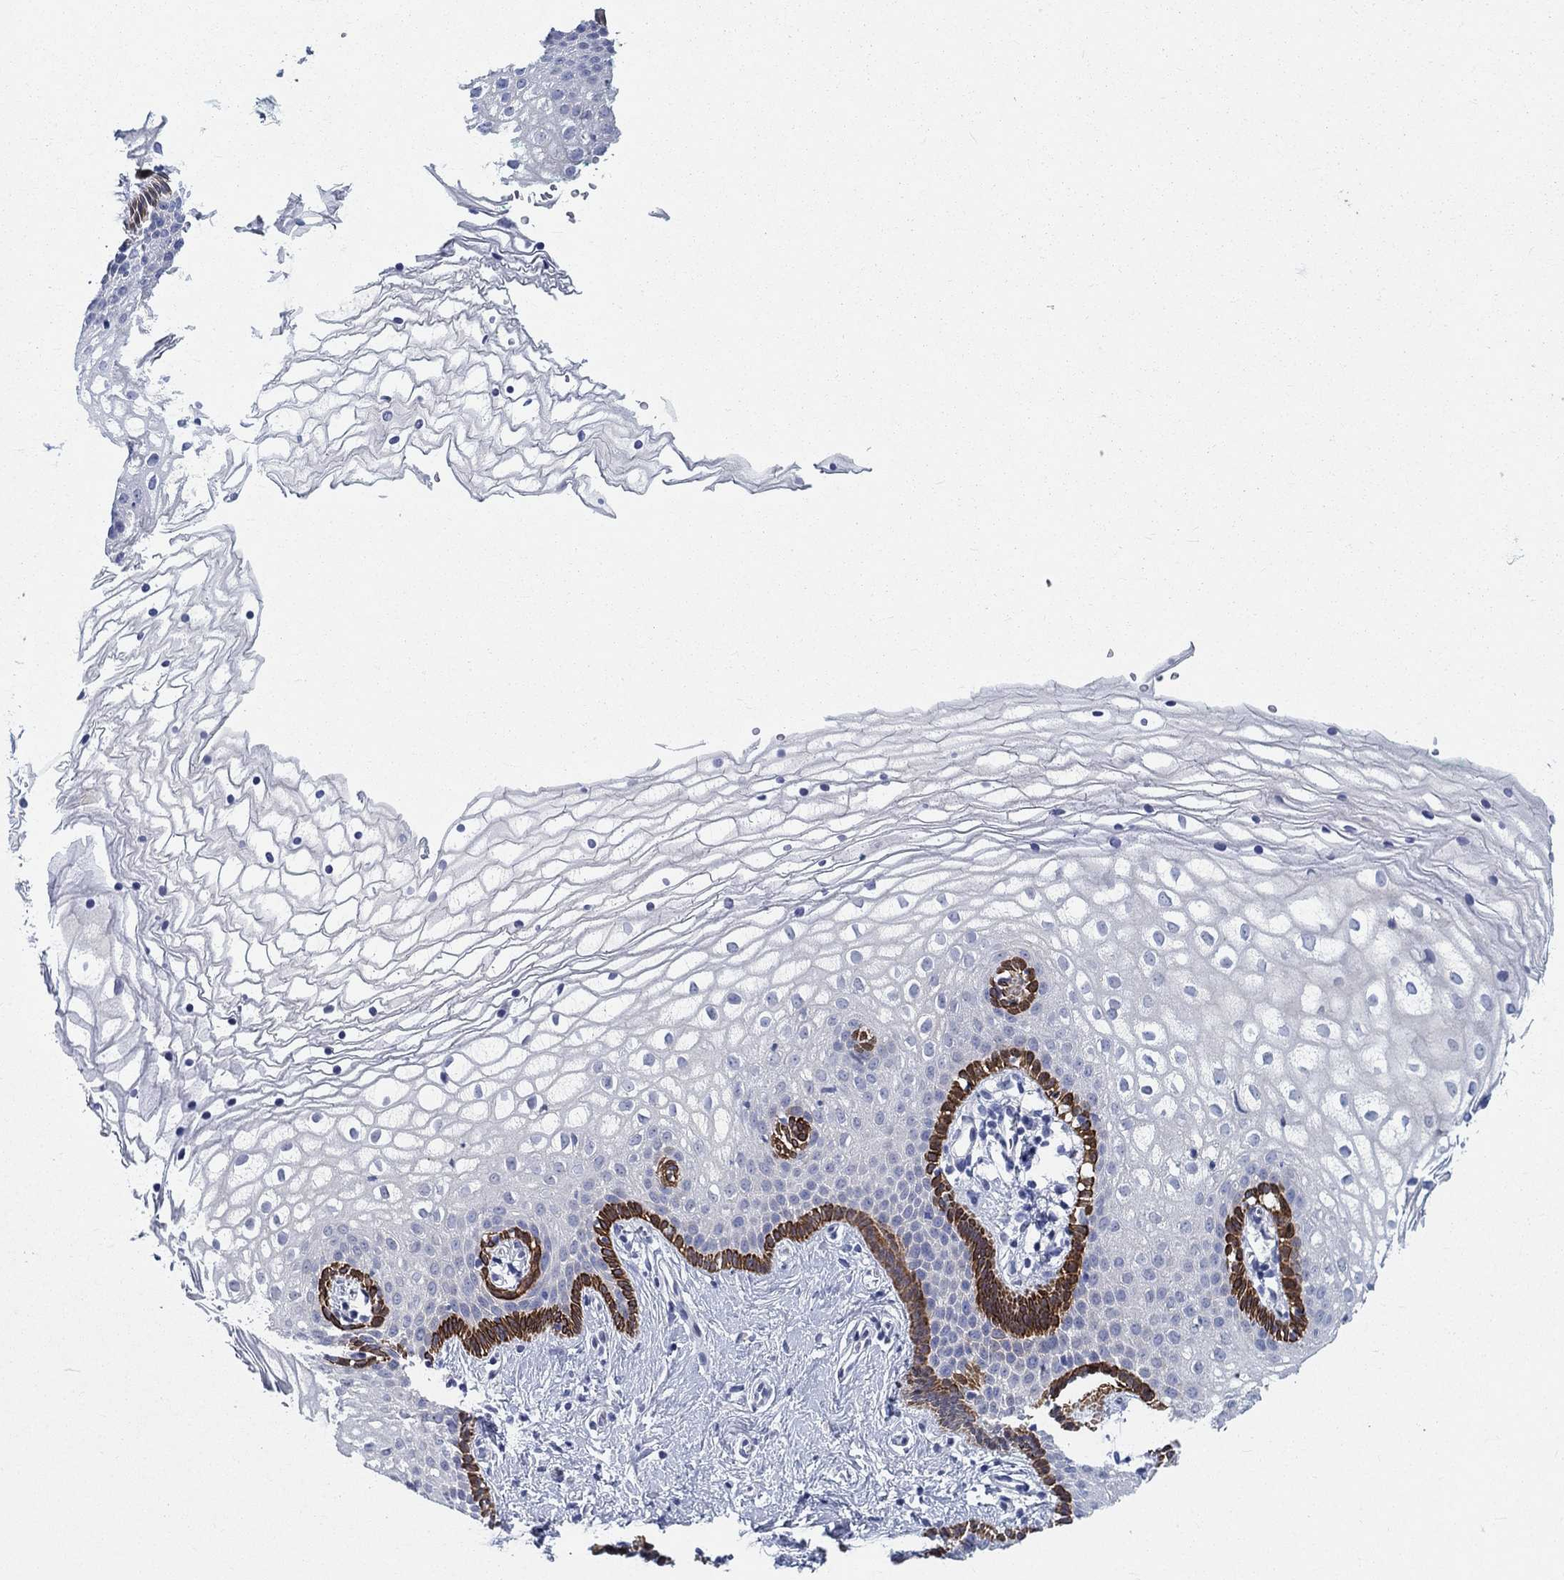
{"staining": {"intensity": "strong", "quantity": "<25%", "location": "cytoplasmic/membranous"}, "tissue": "vagina", "cell_type": "Squamous epithelial cells", "image_type": "normal", "snomed": [{"axis": "morphology", "description": "Normal tissue, NOS"}, {"axis": "topography", "description": "Vagina"}], "caption": "High-power microscopy captured an immunohistochemistry histopathology image of benign vagina, revealing strong cytoplasmic/membranous staining in about <25% of squamous epithelial cells. The staining is performed using DAB brown chromogen to label protein expression. The nuclei are counter-stained blue using hematoxylin.", "gene": "RAP1GAP", "patient": {"sex": "female", "age": 36}}